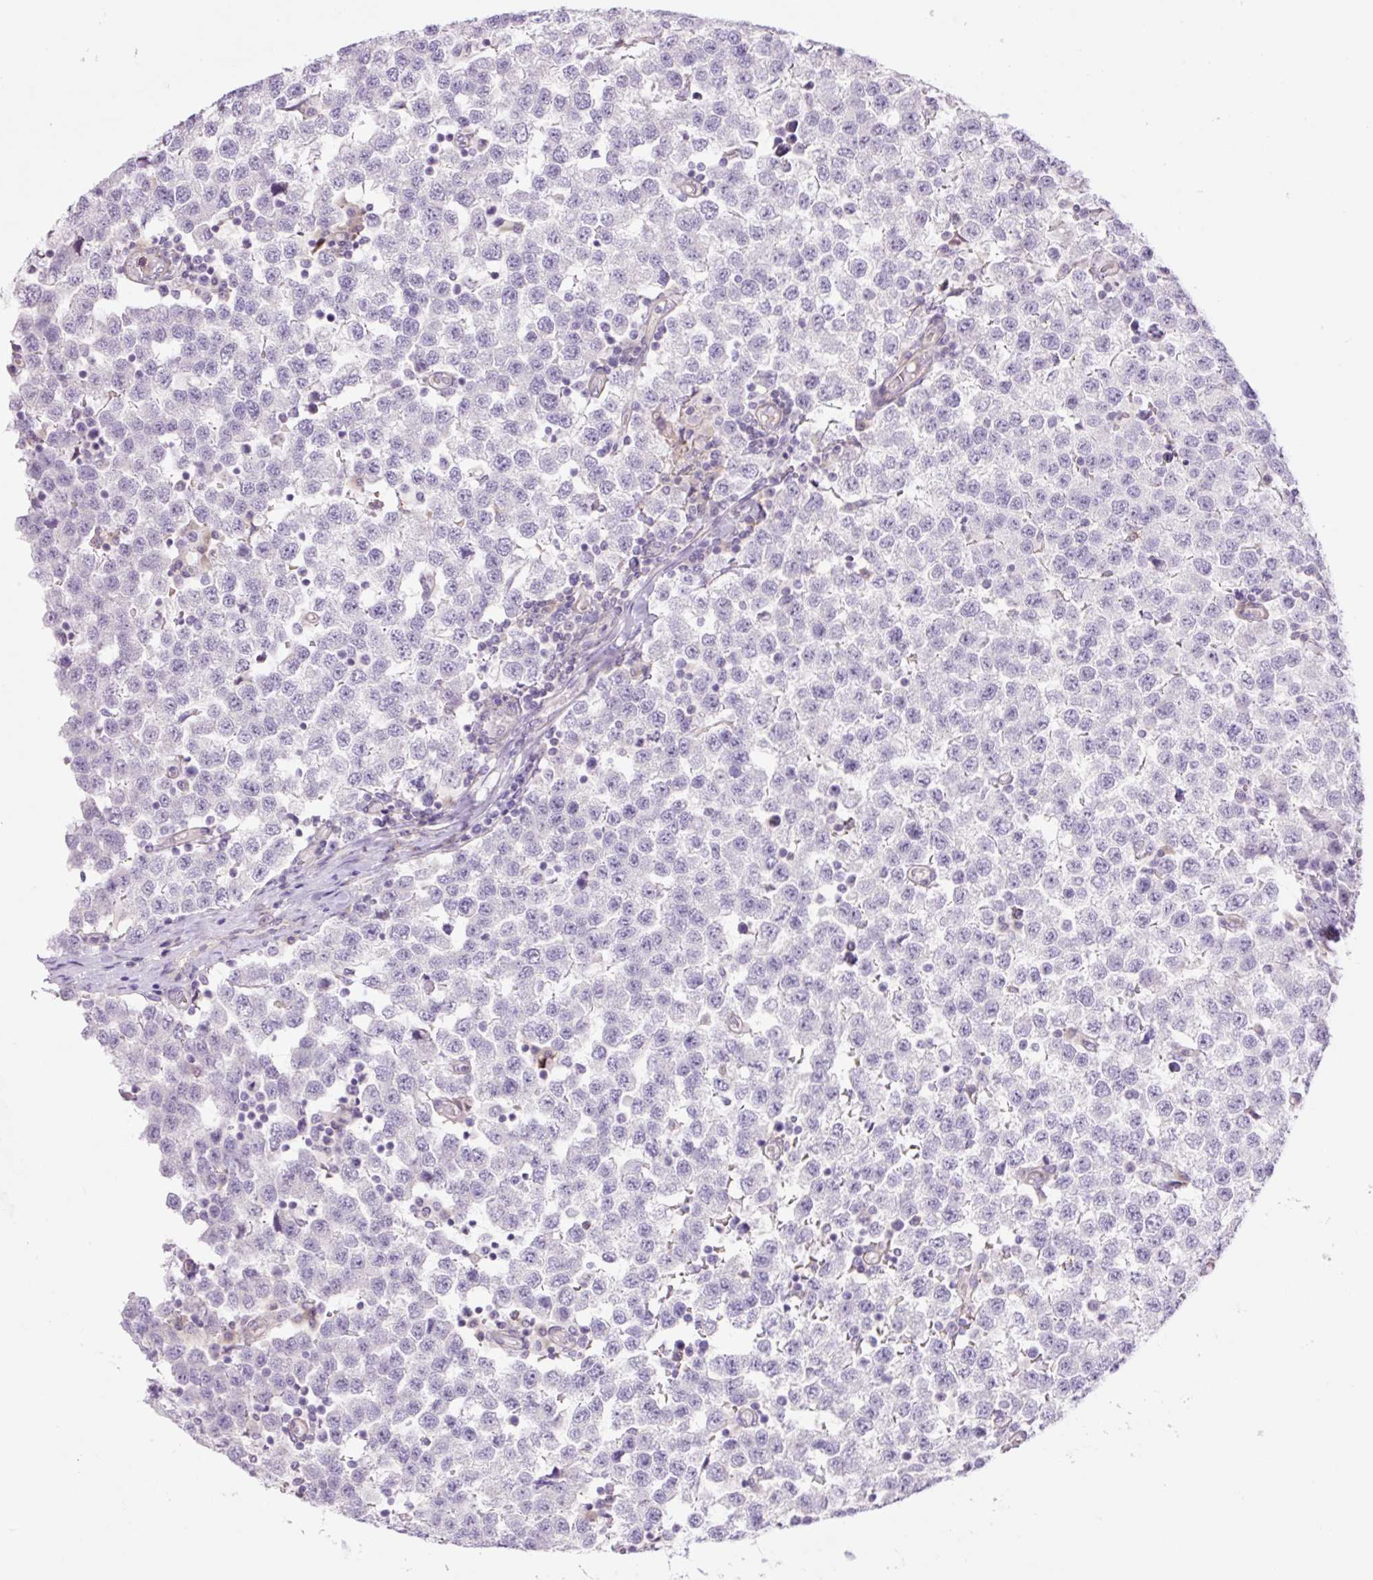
{"staining": {"intensity": "negative", "quantity": "none", "location": "none"}, "tissue": "testis cancer", "cell_type": "Tumor cells", "image_type": "cancer", "snomed": [{"axis": "morphology", "description": "Seminoma, NOS"}, {"axis": "topography", "description": "Testis"}], "caption": "Immunohistochemistry (IHC) of testis seminoma reveals no staining in tumor cells.", "gene": "GRID2", "patient": {"sex": "male", "age": 34}}